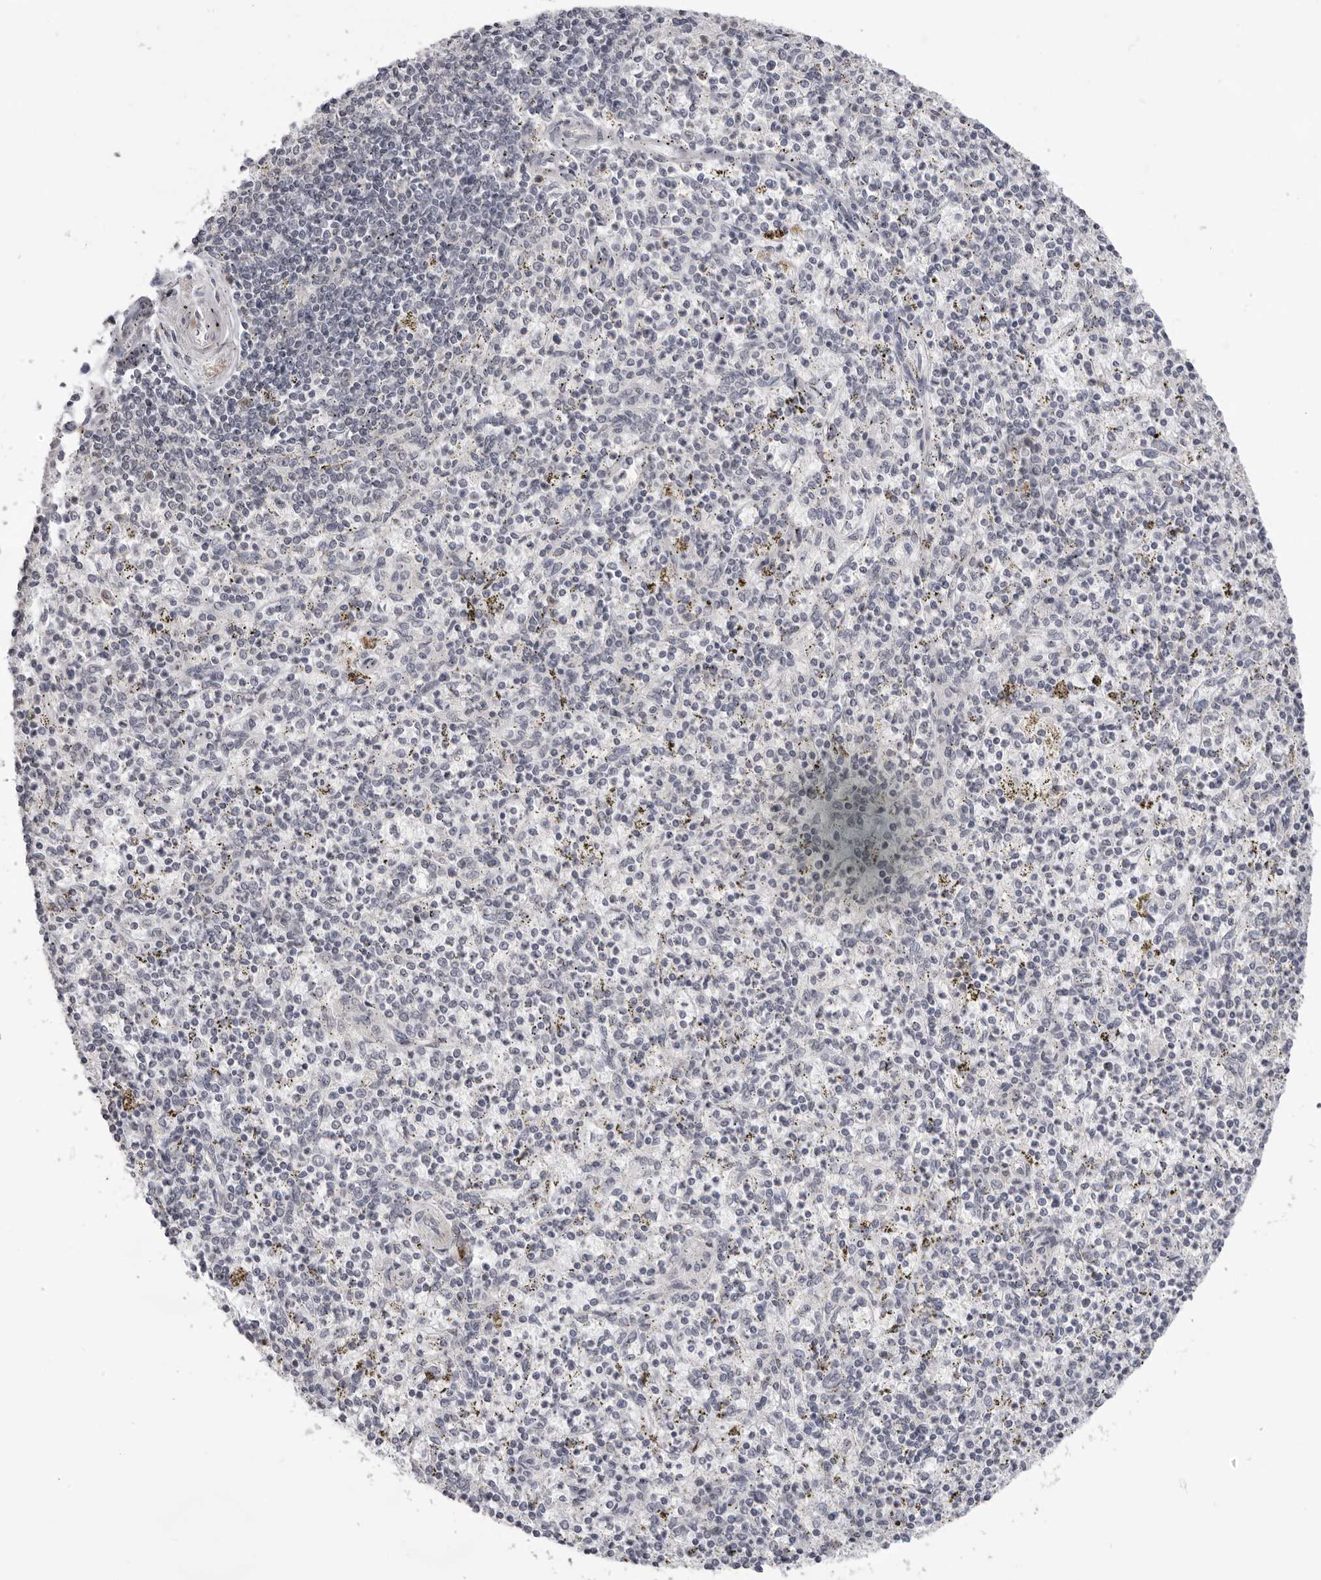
{"staining": {"intensity": "negative", "quantity": "none", "location": "none"}, "tissue": "spleen", "cell_type": "Cells in red pulp", "image_type": "normal", "snomed": [{"axis": "morphology", "description": "Normal tissue, NOS"}, {"axis": "topography", "description": "Spleen"}], "caption": "The micrograph demonstrates no staining of cells in red pulp in benign spleen.", "gene": "ACP6", "patient": {"sex": "male", "age": 72}}